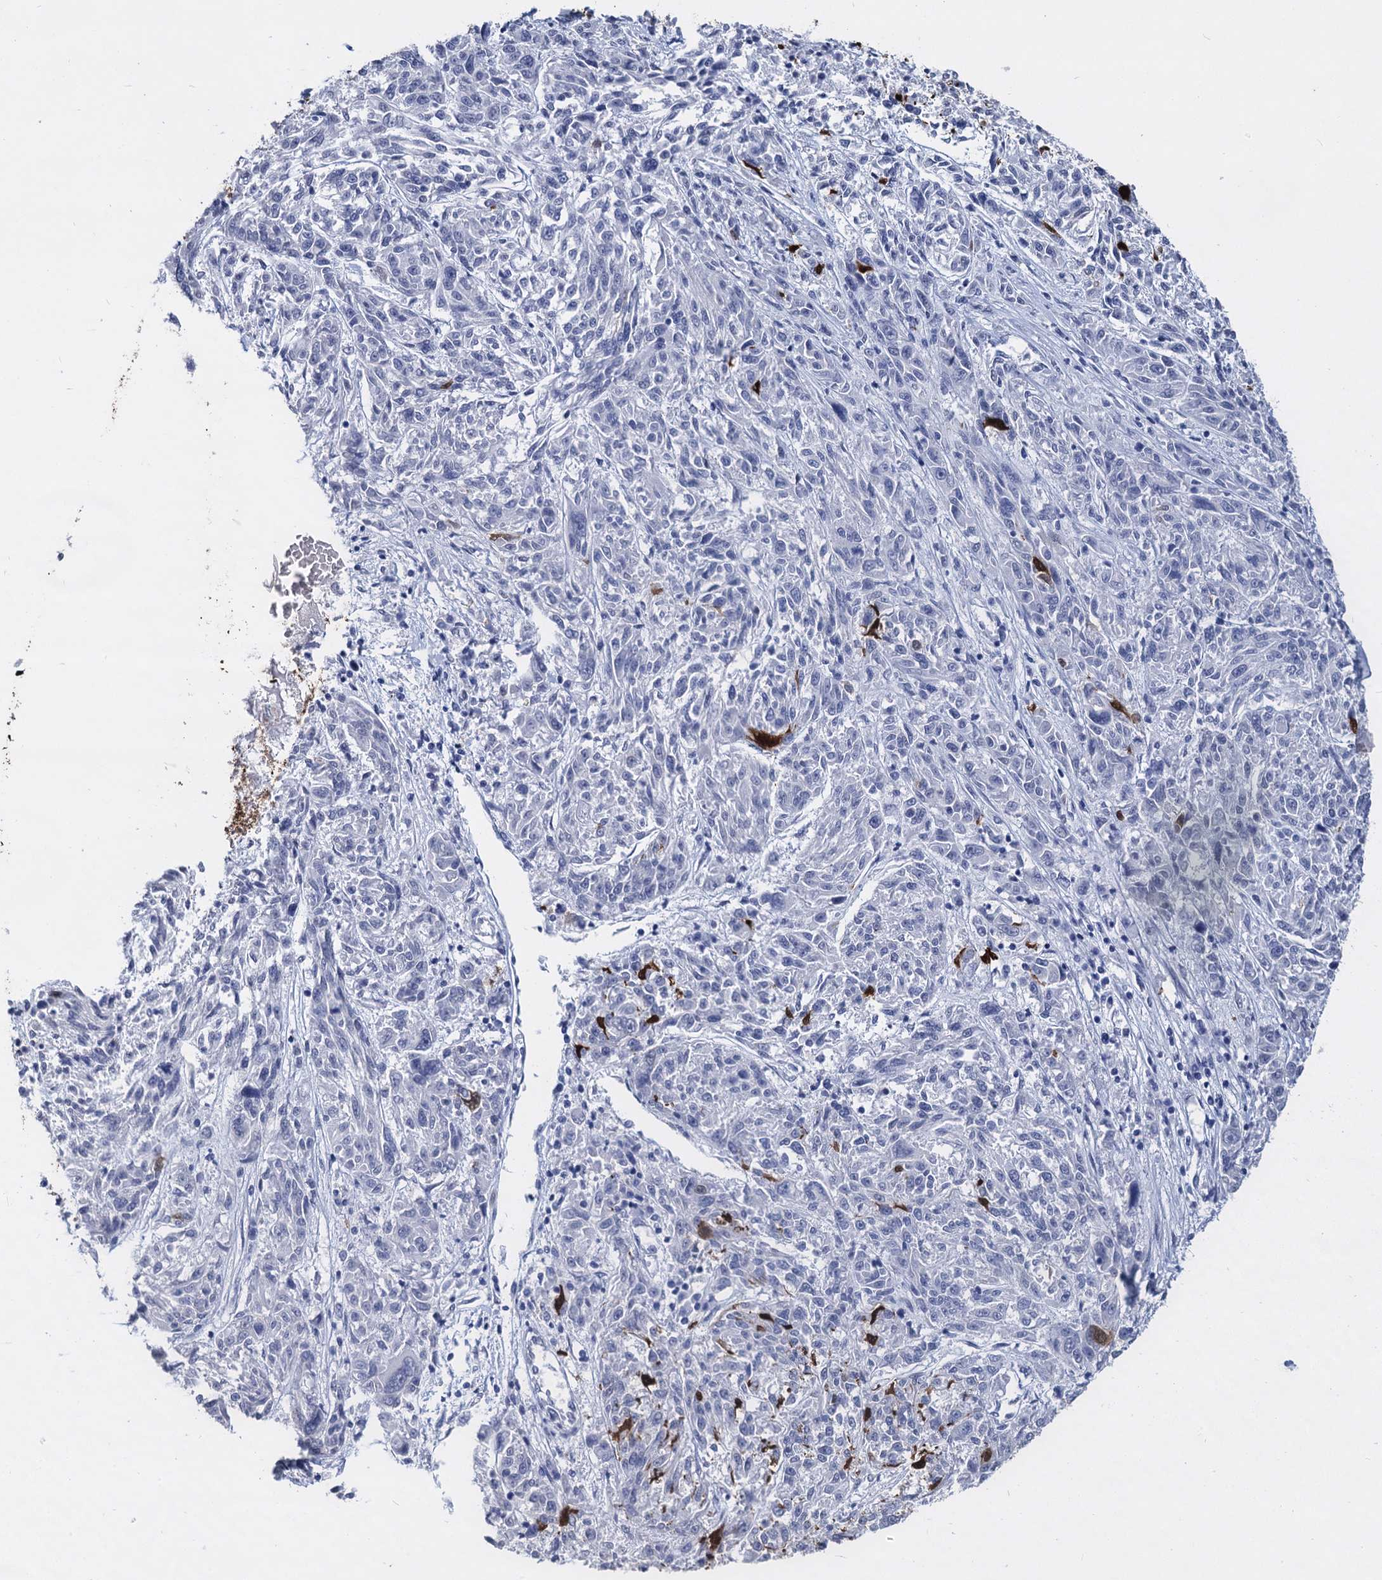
{"staining": {"intensity": "negative", "quantity": "none", "location": "none"}, "tissue": "melanoma", "cell_type": "Tumor cells", "image_type": "cancer", "snomed": [{"axis": "morphology", "description": "Malignant melanoma, NOS"}, {"axis": "topography", "description": "Skin"}], "caption": "Protein analysis of melanoma displays no significant positivity in tumor cells.", "gene": "MAGEA4", "patient": {"sex": "male", "age": 53}}